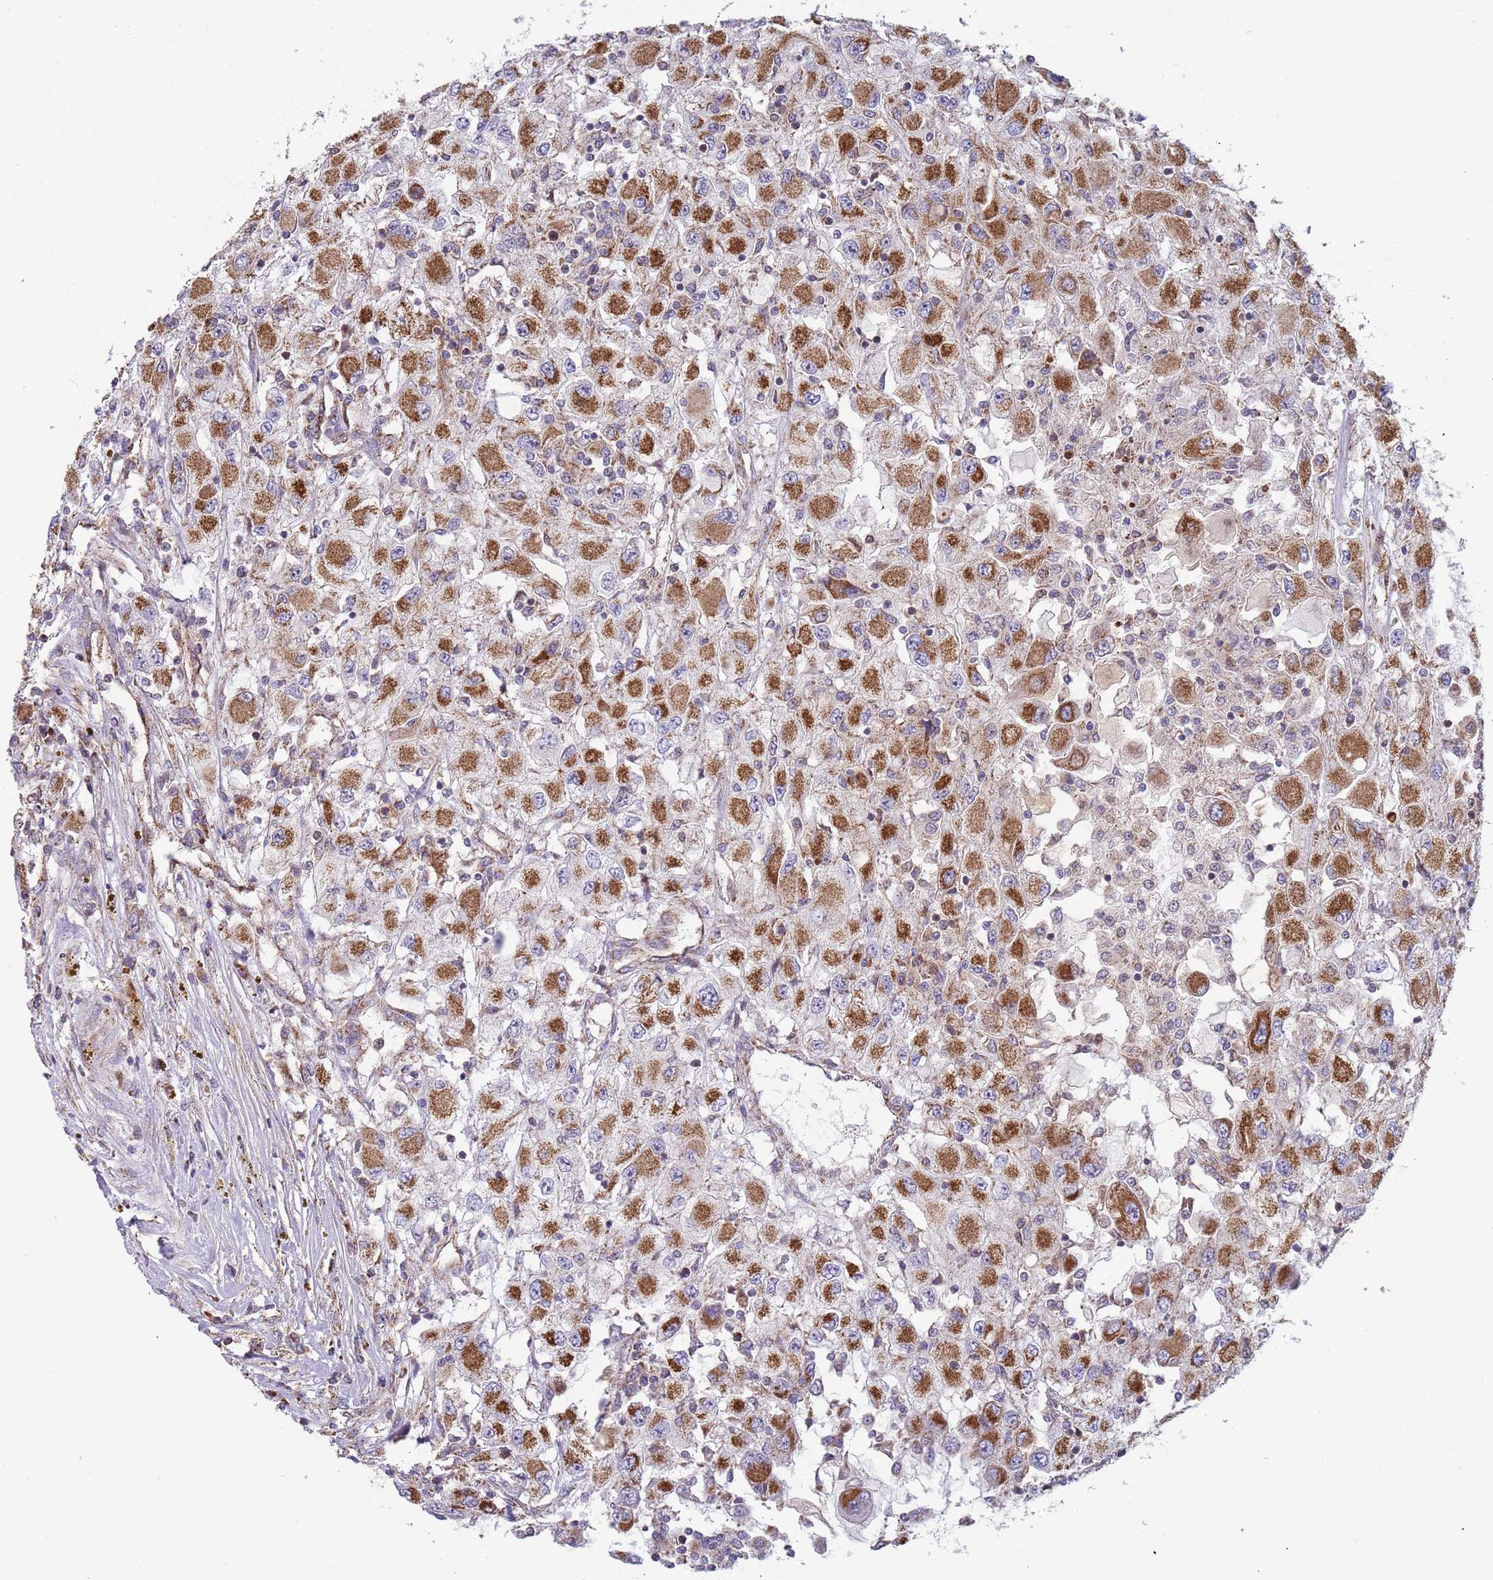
{"staining": {"intensity": "strong", "quantity": ">75%", "location": "cytoplasmic/membranous"}, "tissue": "renal cancer", "cell_type": "Tumor cells", "image_type": "cancer", "snomed": [{"axis": "morphology", "description": "Adenocarcinoma, NOS"}, {"axis": "topography", "description": "Kidney"}], "caption": "Adenocarcinoma (renal) stained with a protein marker demonstrates strong staining in tumor cells.", "gene": "VPS16", "patient": {"sex": "female", "age": 67}}